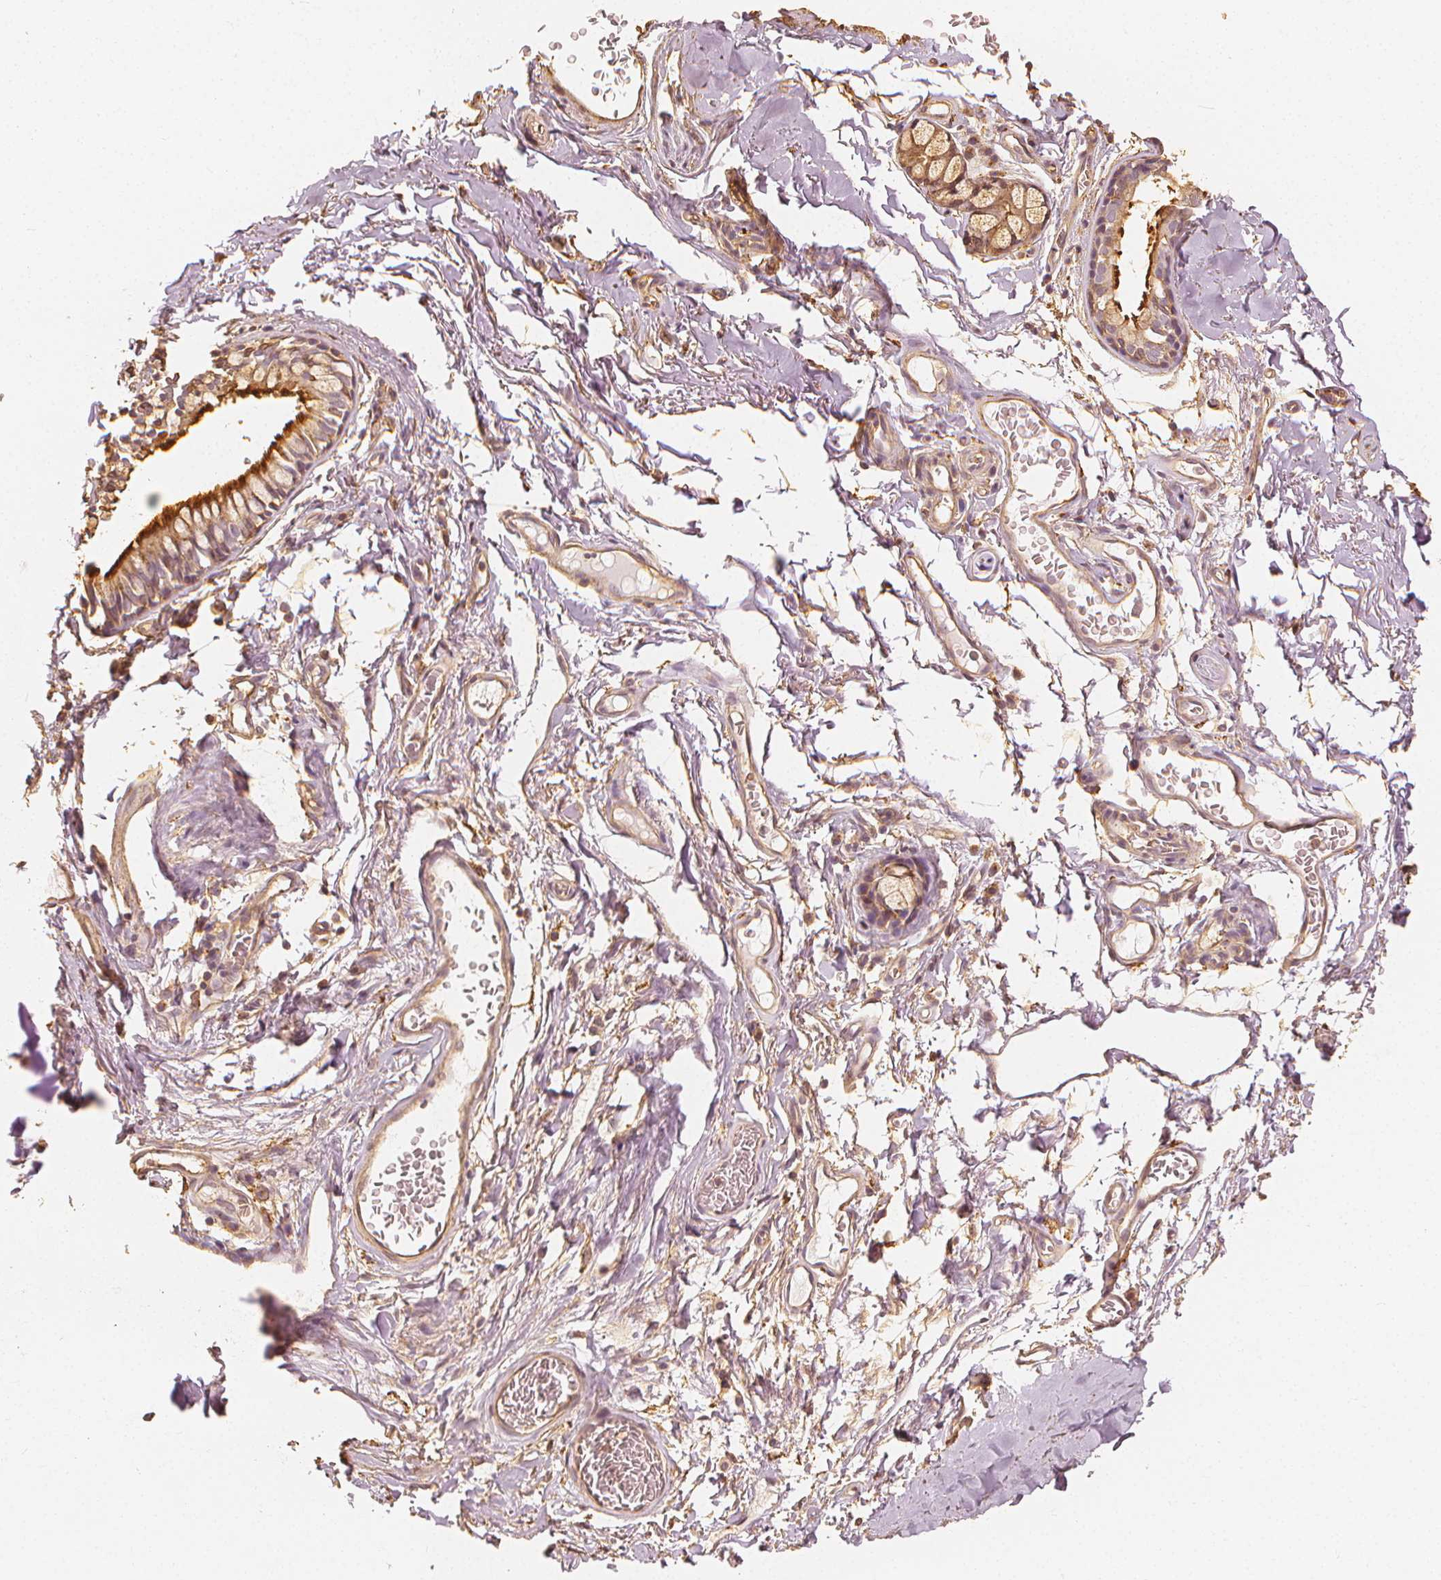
{"staining": {"intensity": "strong", "quantity": ">75%", "location": "cytoplasmic/membranous"}, "tissue": "soft tissue", "cell_type": "Chondrocytes", "image_type": "normal", "snomed": [{"axis": "morphology", "description": "Normal tissue, NOS"}, {"axis": "topography", "description": "Cartilage tissue"}, {"axis": "topography", "description": "Bronchus"}, {"axis": "topography", "description": "Peripheral nerve tissue"}], "caption": "This histopathology image exhibits unremarkable soft tissue stained with immunohistochemistry to label a protein in brown. The cytoplasmic/membranous of chondrocytes show strong positivity for the protein. Nuclei are counter-stained blue.", "gene": "ARHGAP26", "patient": {"sex": "male", "age": 67}}